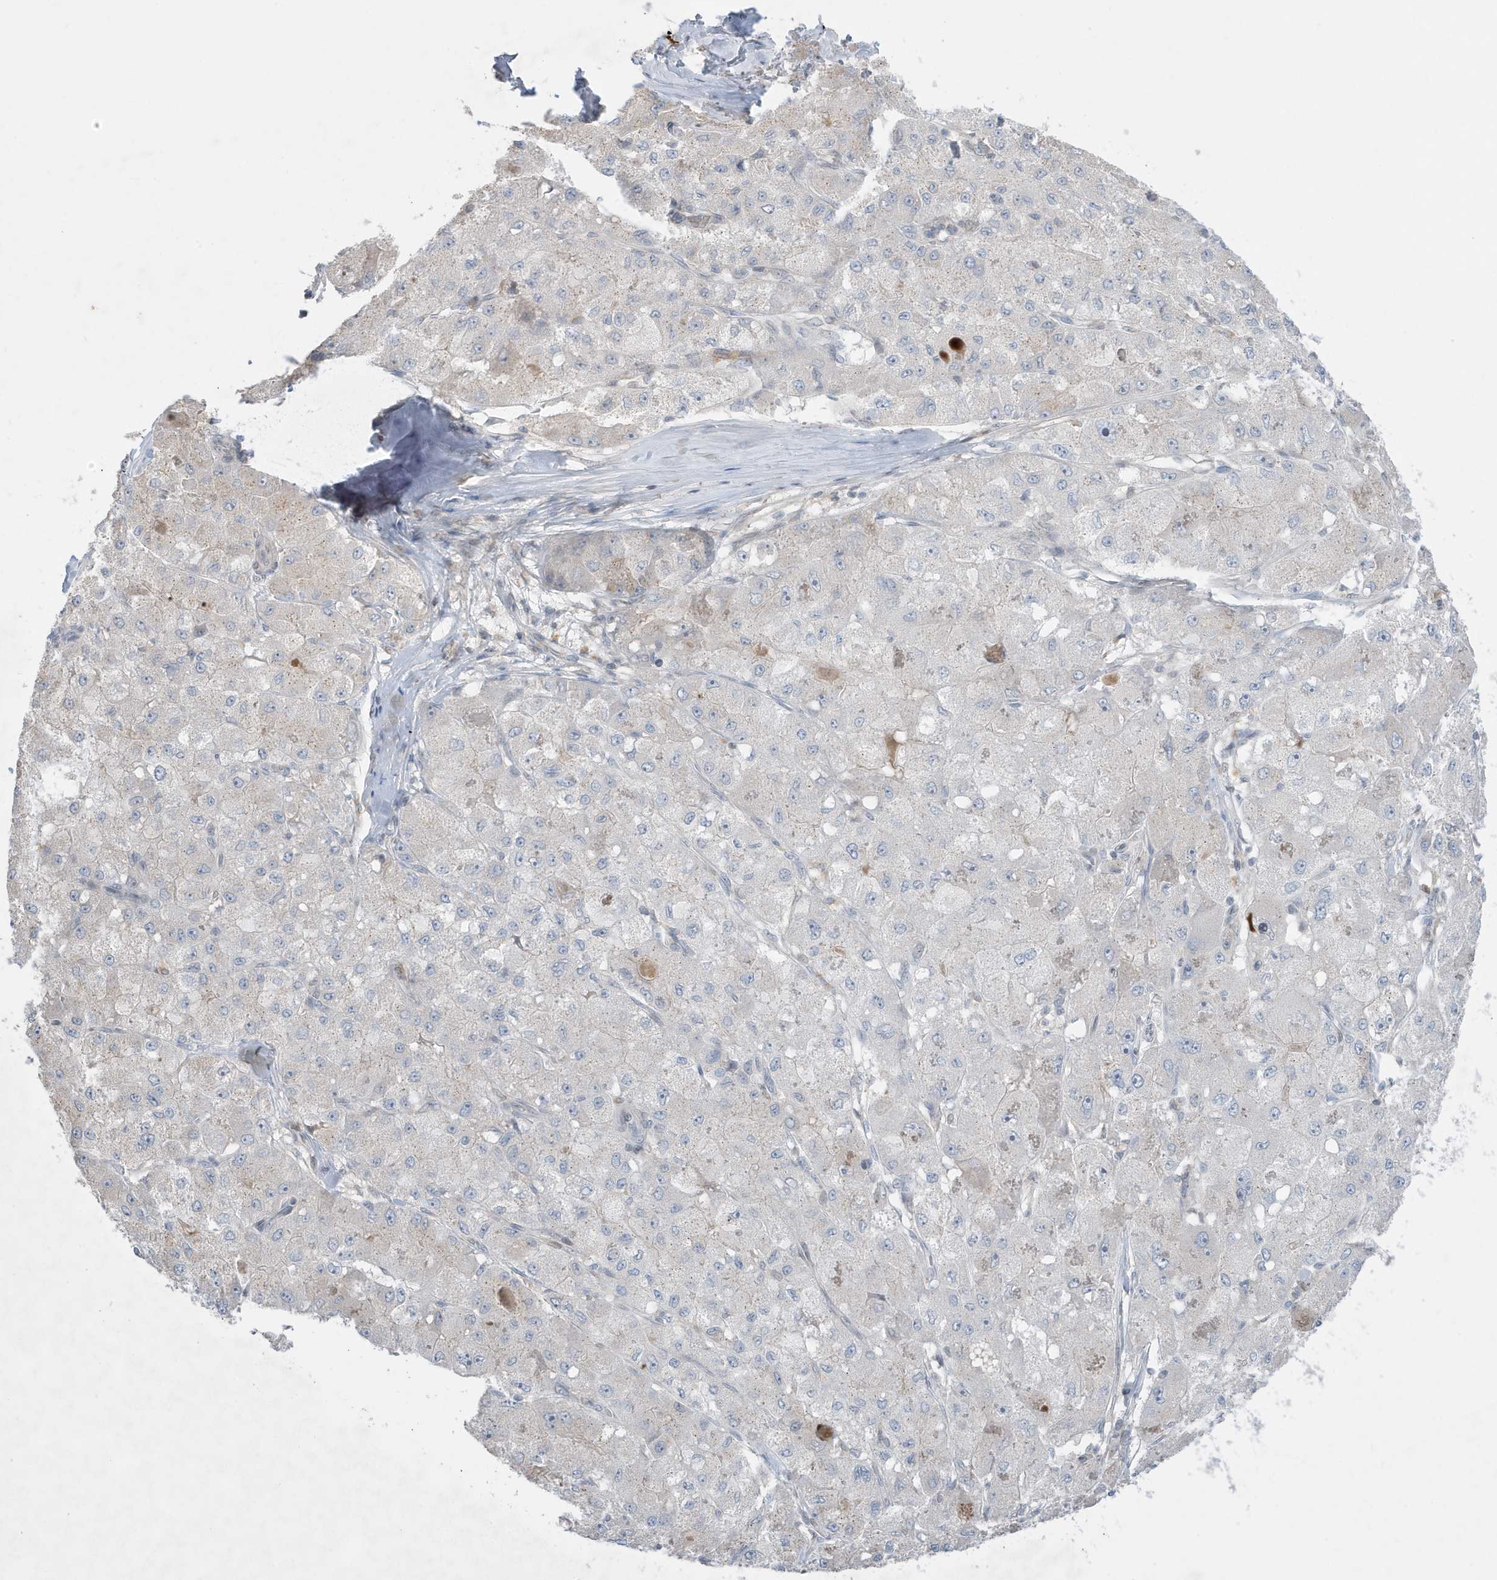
{"staining": {"intensity": "negative", "quantity": "none", "location": "none"}, "tissue": "liver cancer", "cell_type": "Tumor cells", "image_type": "cancer", "snomed": [{"axis": "morphology", "description": "Carcinoma, Hepatocellular, NOS"}, {"axis": "topography", "description": "Liver"}], "caption": "Liver cancer (hepatocellular carcinoma) was stained to show a protein in brown. There is no significant expression in tumor cells. The staining is performed using DAB (3,3'-diaminobenzidine) brown chromogen with nuclei counter-stained in using hematoxylin.", "gene": "FNDC1", "patient": {"sex": "male", "age": 80}}